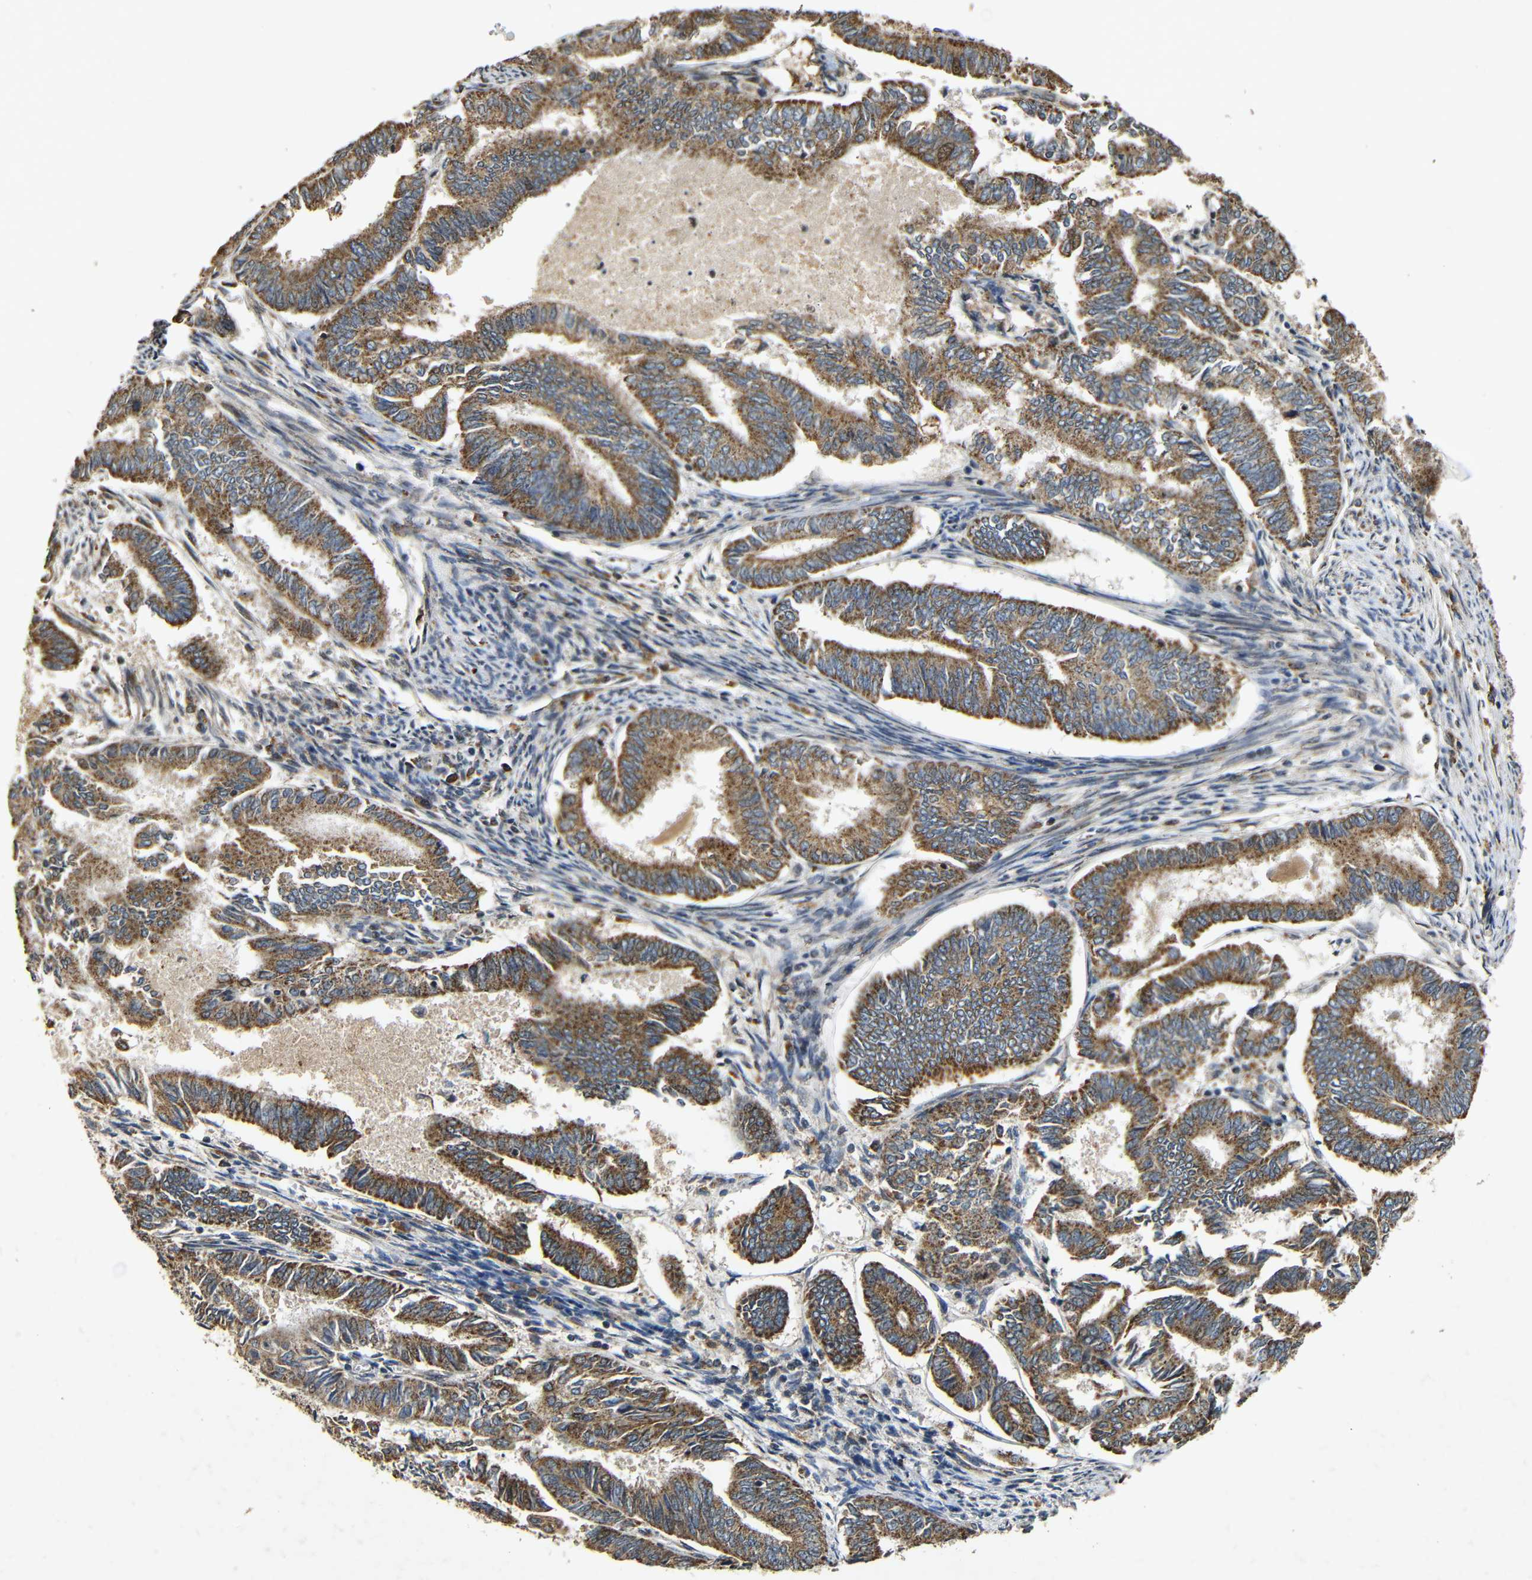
{"staining": {"intensity": "strong", "quantity": ">75%", "location": "cytoplasmic/membranous"}, "tissue": "endometrial cancer", "cell_type": "Tumor cells", "image_type": "cancer", "snomed": [{"axis": "morphology", "description": "Adenocarcinoma, NOS"}, {"axis": "topography", "description": "Endometrium"}], "caption": "A high-resolution histopathology image shows immunohistochemistry (IHC) staining of endometrial cancer (adenocarcinoma), which shows strong cytoplasmic/membranous expression in approximately >75% of tumor cells.", "gene": "KAZALD1", "patient": {"sex": "female", "age": 86}}